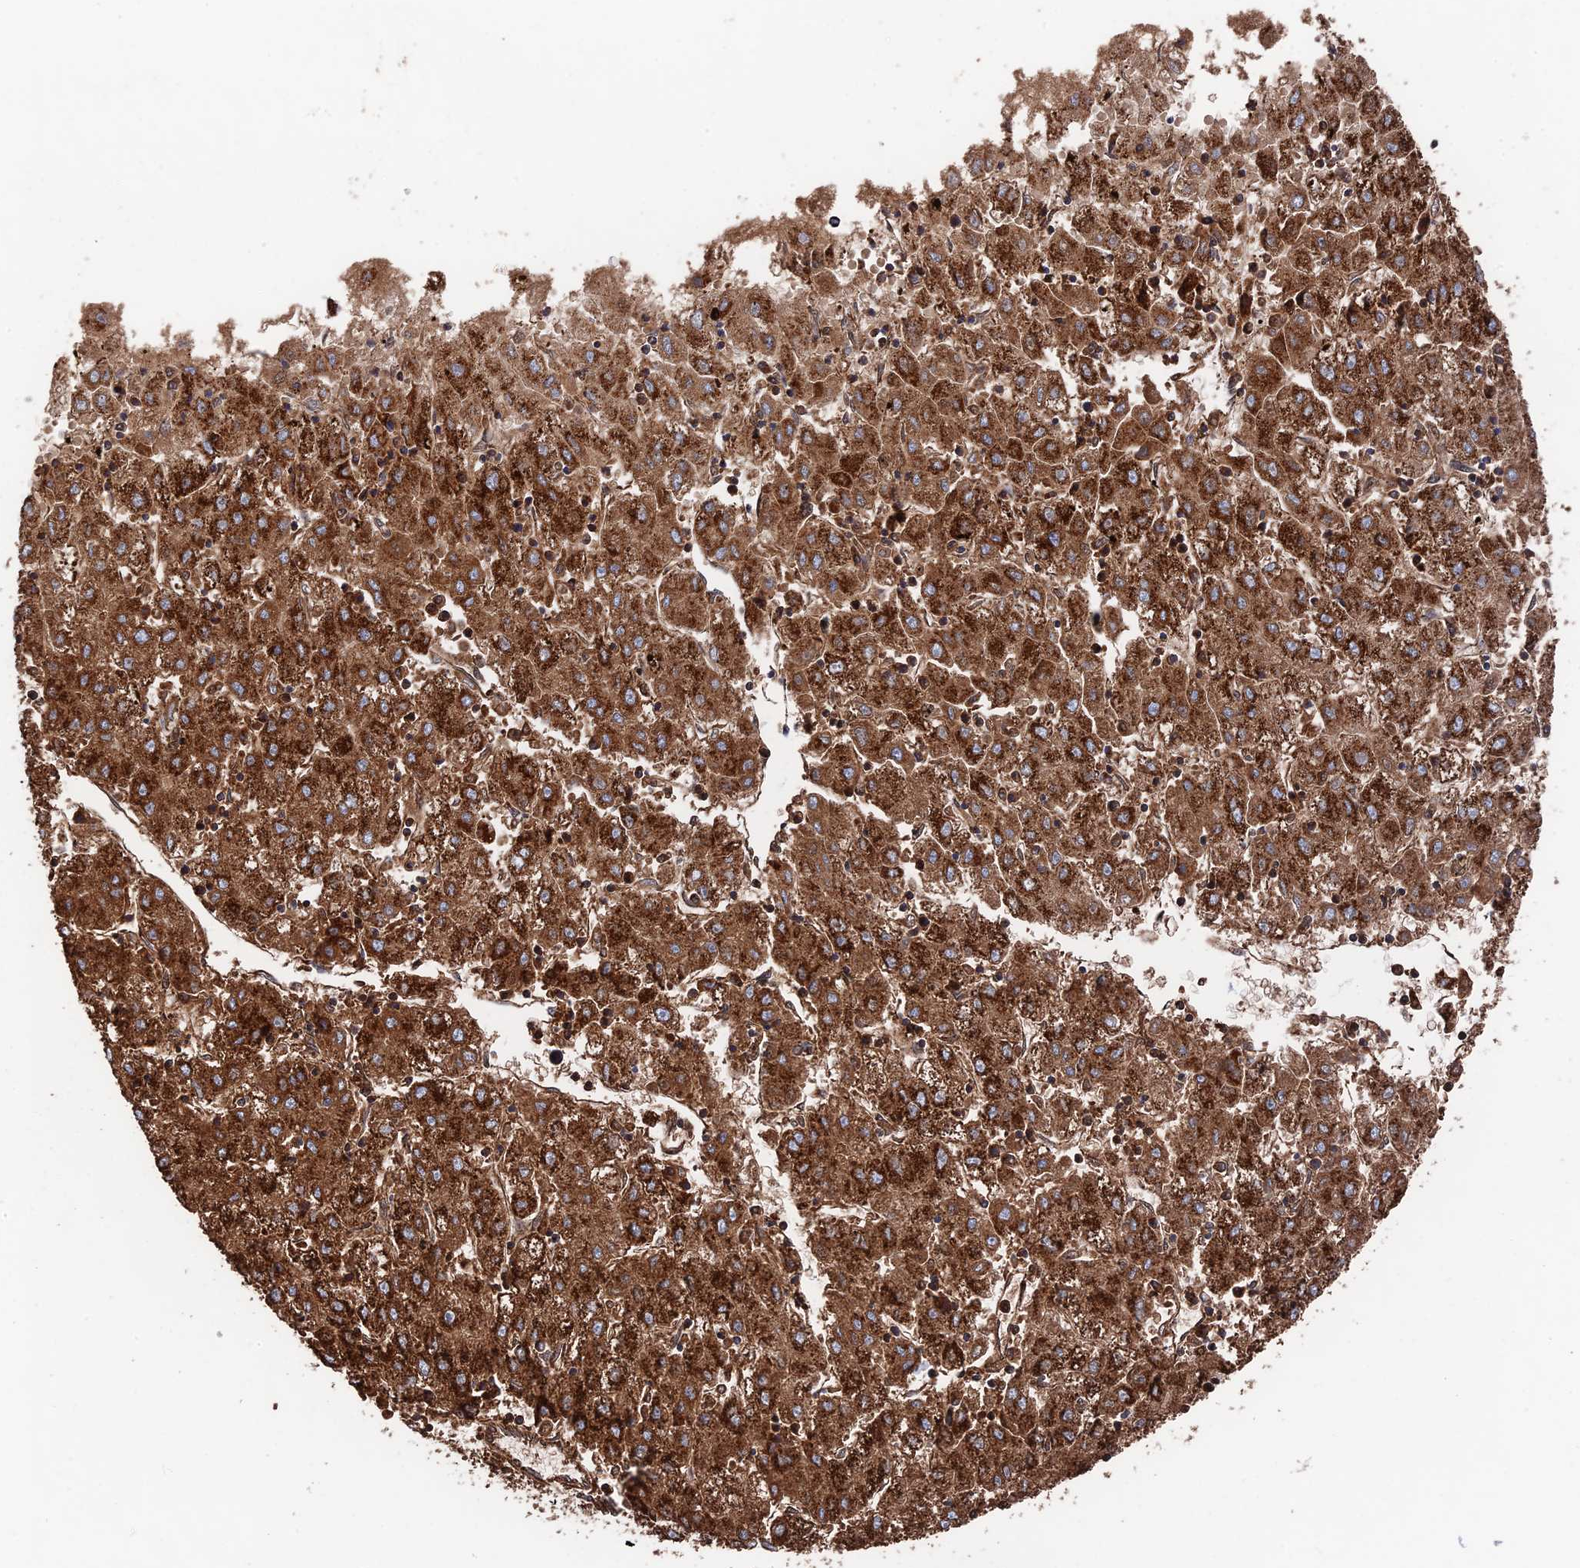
{"staining": {"intensity": "strong", "quantity": ">75%", "location": "cytoplasmic/membranous"}, "tissue": "liver cancer", "cell_type": "Tumor cells", "image_type": "cancer", "snomed": [{"axis": "morphology", "description": "Carcinoma, Hepatocellular, NOS"}, {"axis": "topography", "description": "Liver"}], "caption": "Liver cancer was stained to show a protein in brown. There is high levels of strong cytoplasmic/membranous staining in about >75% of tumor cells.", "gene": "HAUS8", "patient": {"sex": "male", "age": 72}}